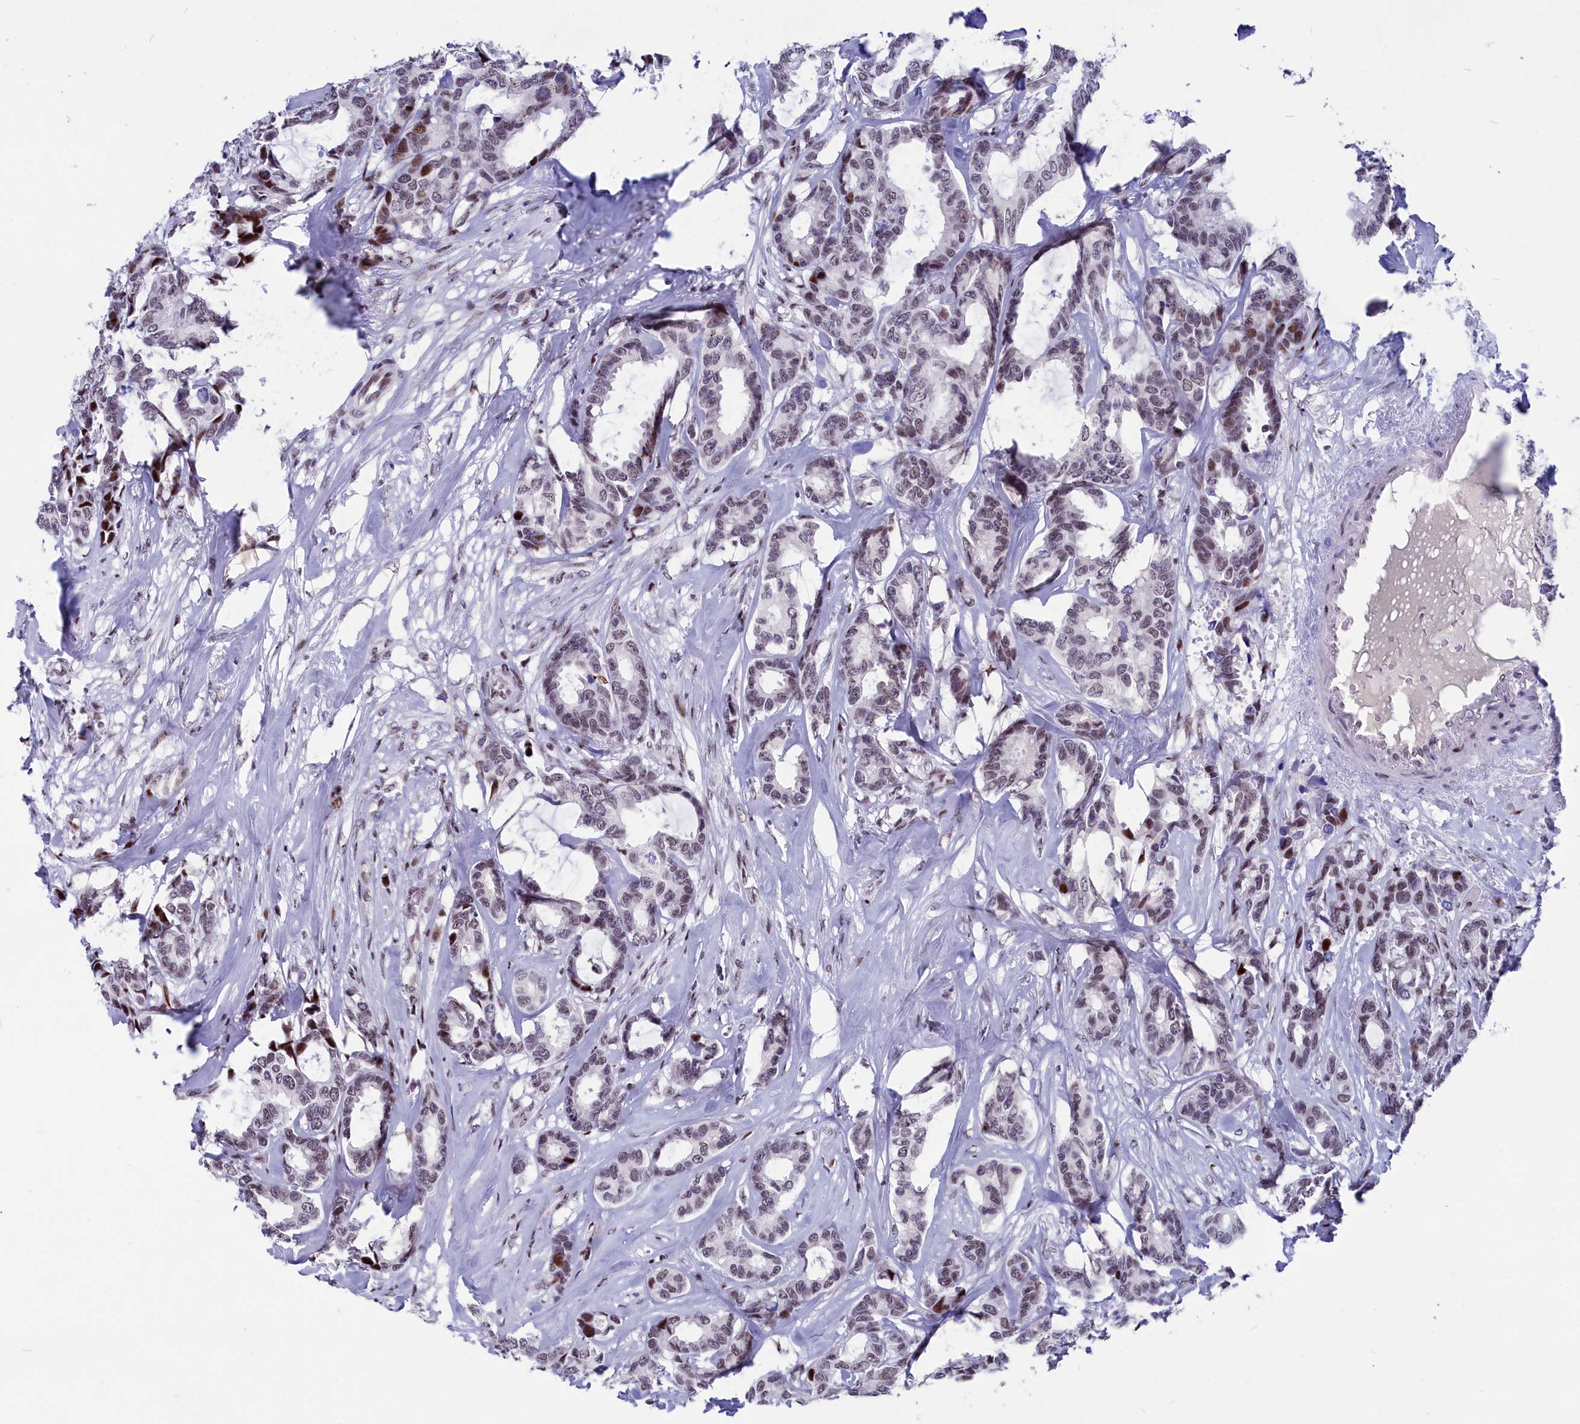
{"staining": {"intensity": "weak", "quantity": "<25%", "location": "nuclear"}, "tissue": "breast cancer", "cell_type": "Tumor cells", "image_type": "cancer", "snomed": [{"axis": "morphology", "description": "Duct carcinoma"}, {"axis": "topography", "description": "Breast"}], "caption": "The photomicrograph exhibits no significant expression in tumor cells of breast cancer (invasive ductal carcinoma).", "gene": "NSA2", "patient": {"sex": "female", "age": 87}}